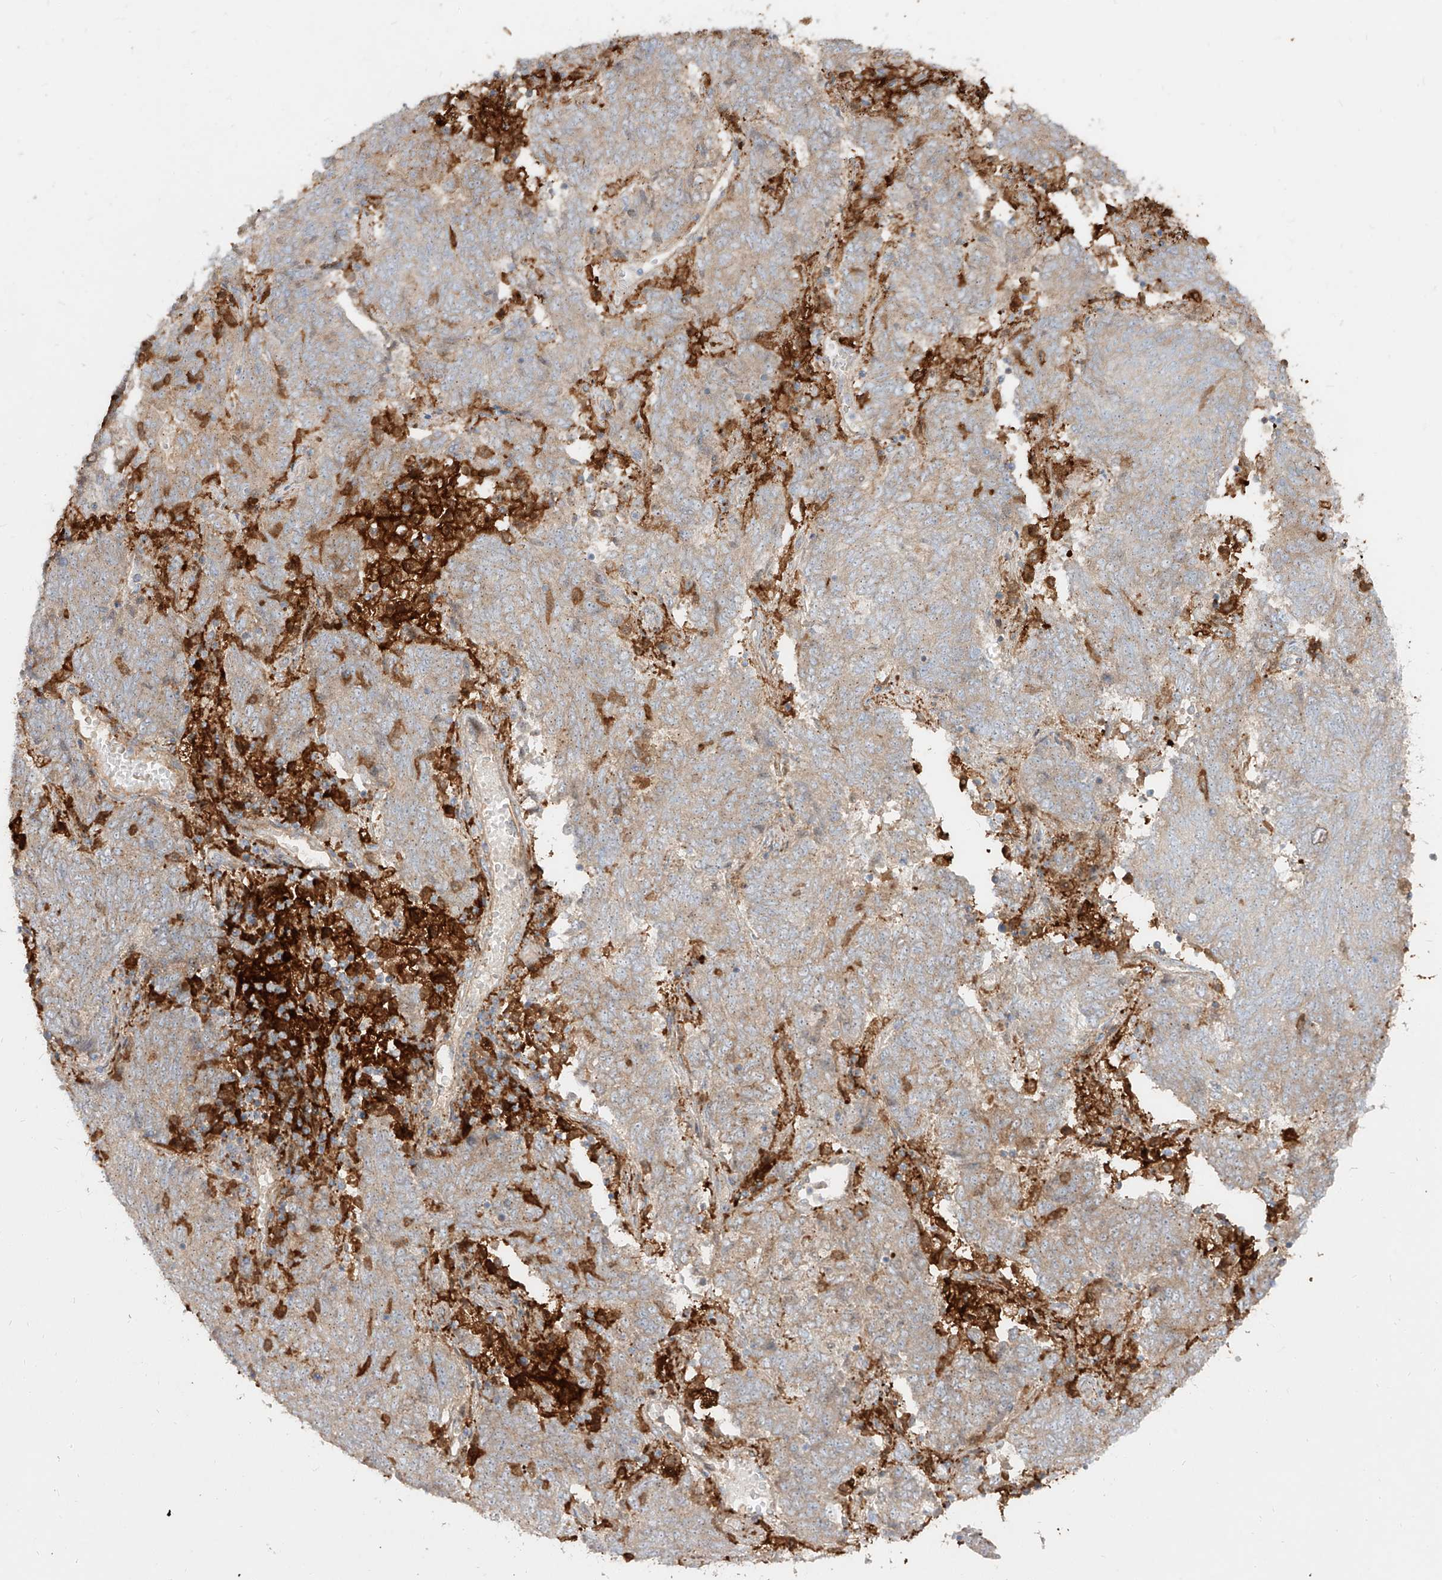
{"staining": {"intensity": "weak", "quantity": "25%-75%", "location": "cytoplasmic/membranous"}, "tissue": "endometrial cancer", "cell_type": "Tumor cells", "image_type": "cancer", "snomed": [{"axis": "morphology", "description": "Adenocarcinoma, NOS"}, {"axis": "topography", "description": "Endometrium"}], "caption": "A brown stain shows weak cytoplasmic/membranous staining of a protein in endometrial adenocarcinoma tumor cells.", "gene": "KYNU", "patient": {"sex": "female", "age": 80}}